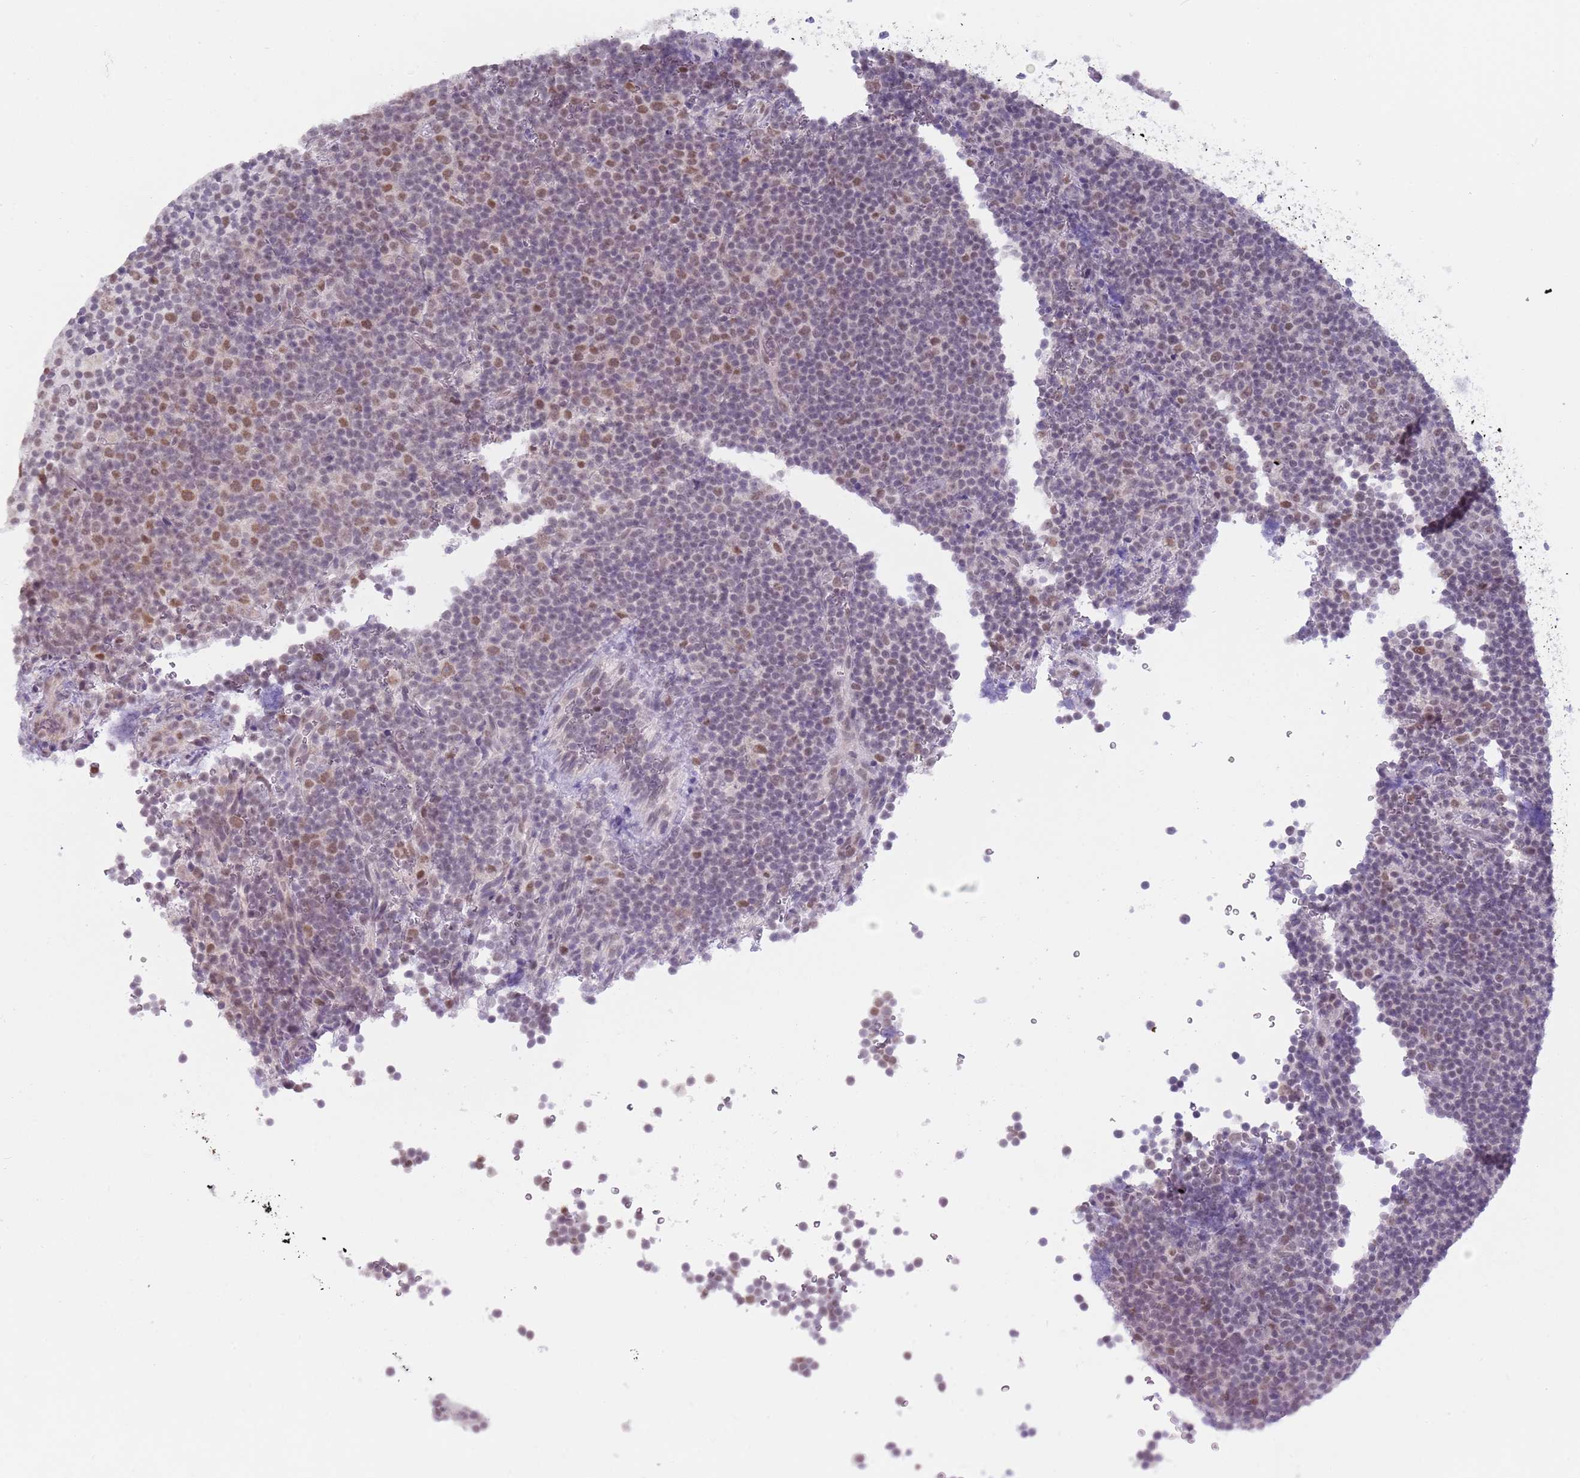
{"staining": {"intensity": "moderate", "quantity": "<25%", "location": "nuclear"}, "tissue": "lymphoma", "cell_type": "Tumor cells", "image_type": "cancer", "snomed": [{"axis": "morphology", "description": "Malignant lymphoma, non-Hodgkin's type, Low grade"}, {"axis": "topography", "description": "Lymph node"}], "caption": "Immunohistochemical staining of malignant lymphoma, non-Hodgkin's type (low-grade) exhibits low levels of moderate nuclear protein staining in about <25% of tumor cells.", "gene": "SEPHS2", "patient": {"sex": "female", "age": 67}}